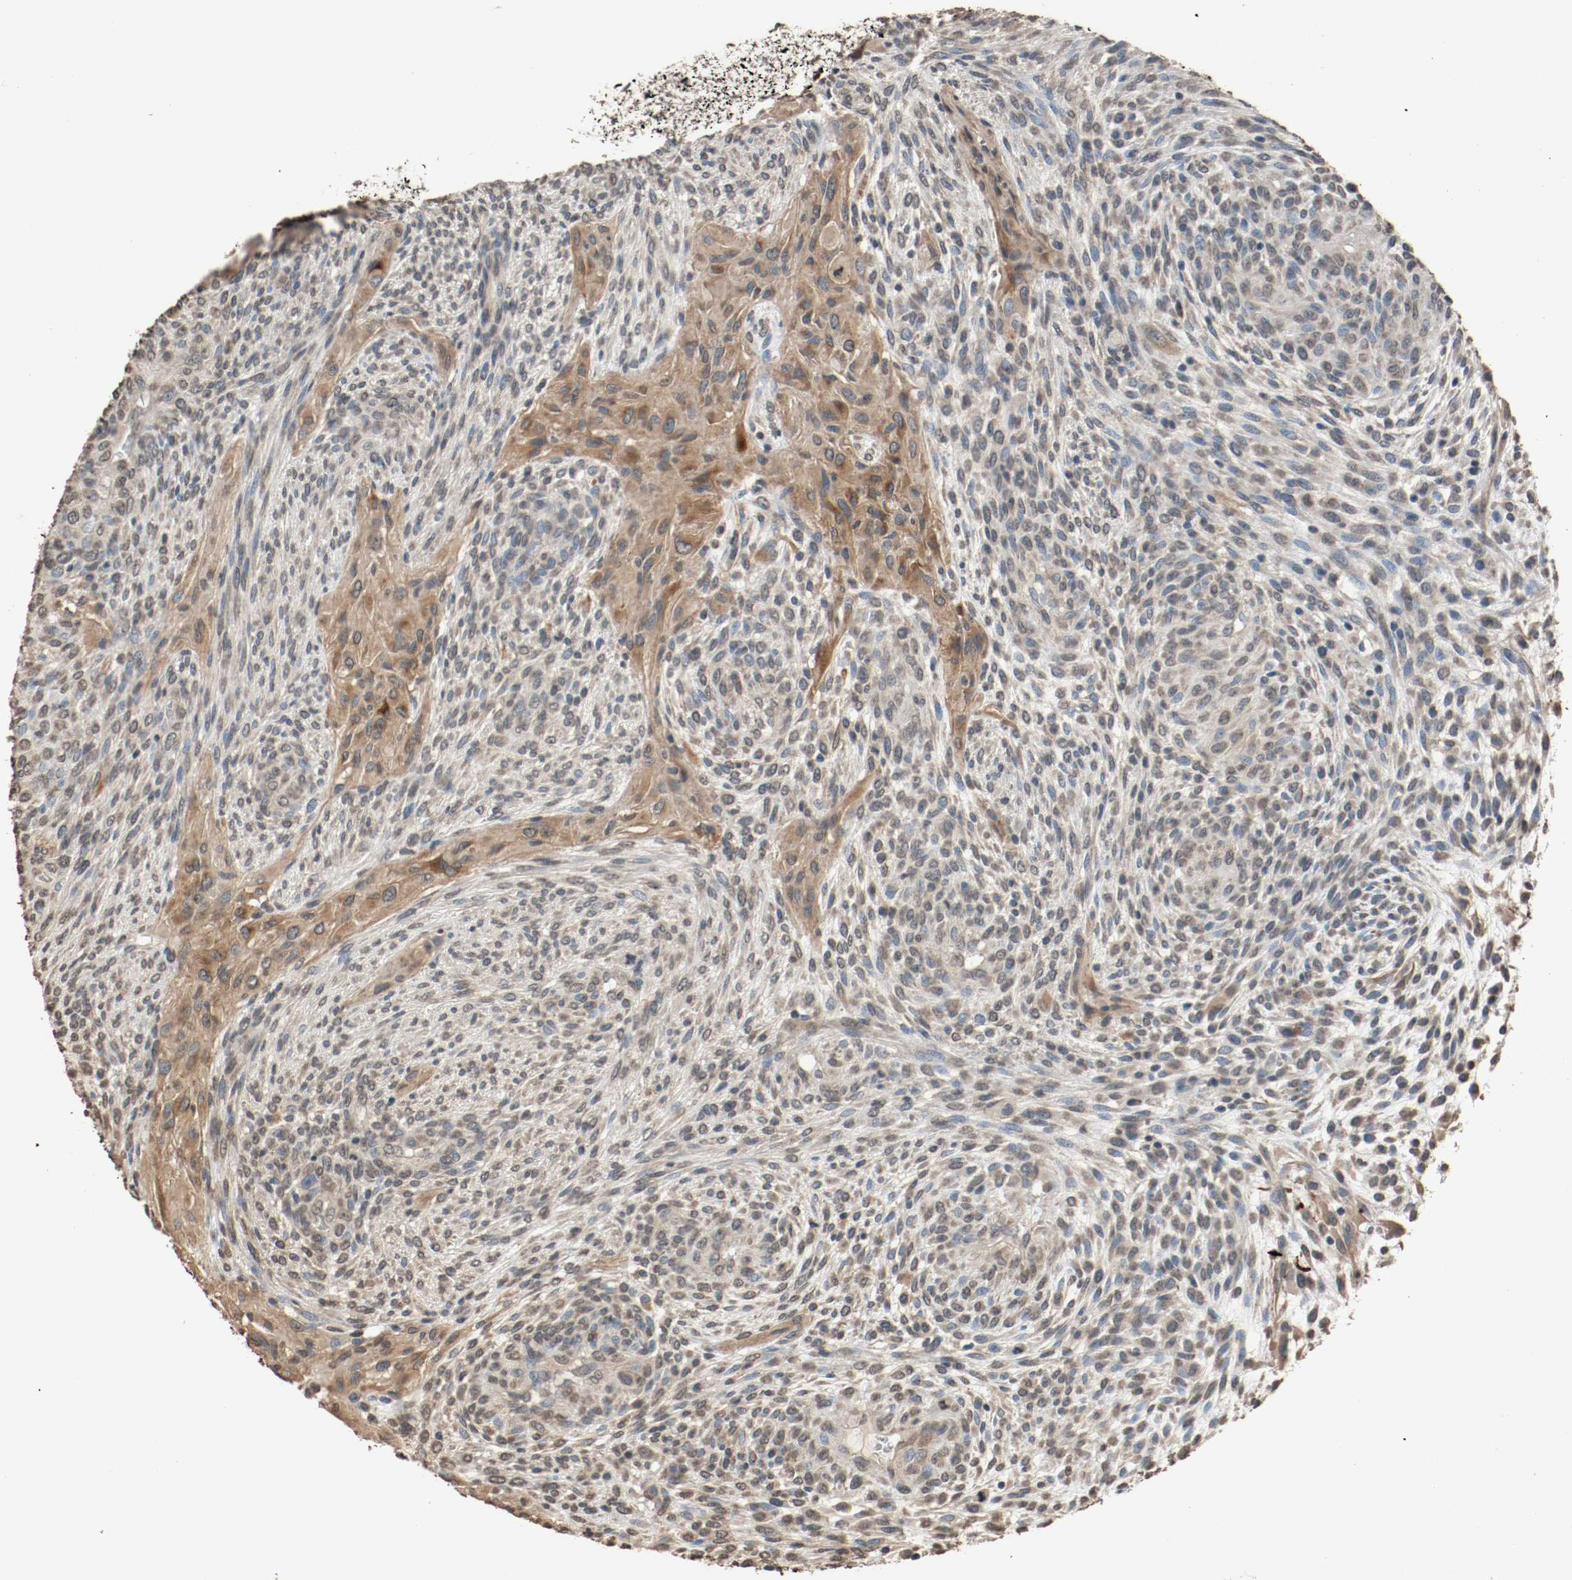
{"staining": {"intensity": "weak", "quantity": ">75%", "location": "cytoplasmic/membranous"}, "tissue": "glioma", "cell_type": "Tumor cells", "image_type": "cancer", "snomed": [{"axis": "morphology", "description": "Glioma, malignant, High grade"}, {"axis": "topography", "description": "Cerebral cortex"}], "caption": "Human glioma stained with a protein marker shows weak staining in tumor cells.", "gene": "RTN4", "patient": {"sex": "female", "age": 55}}